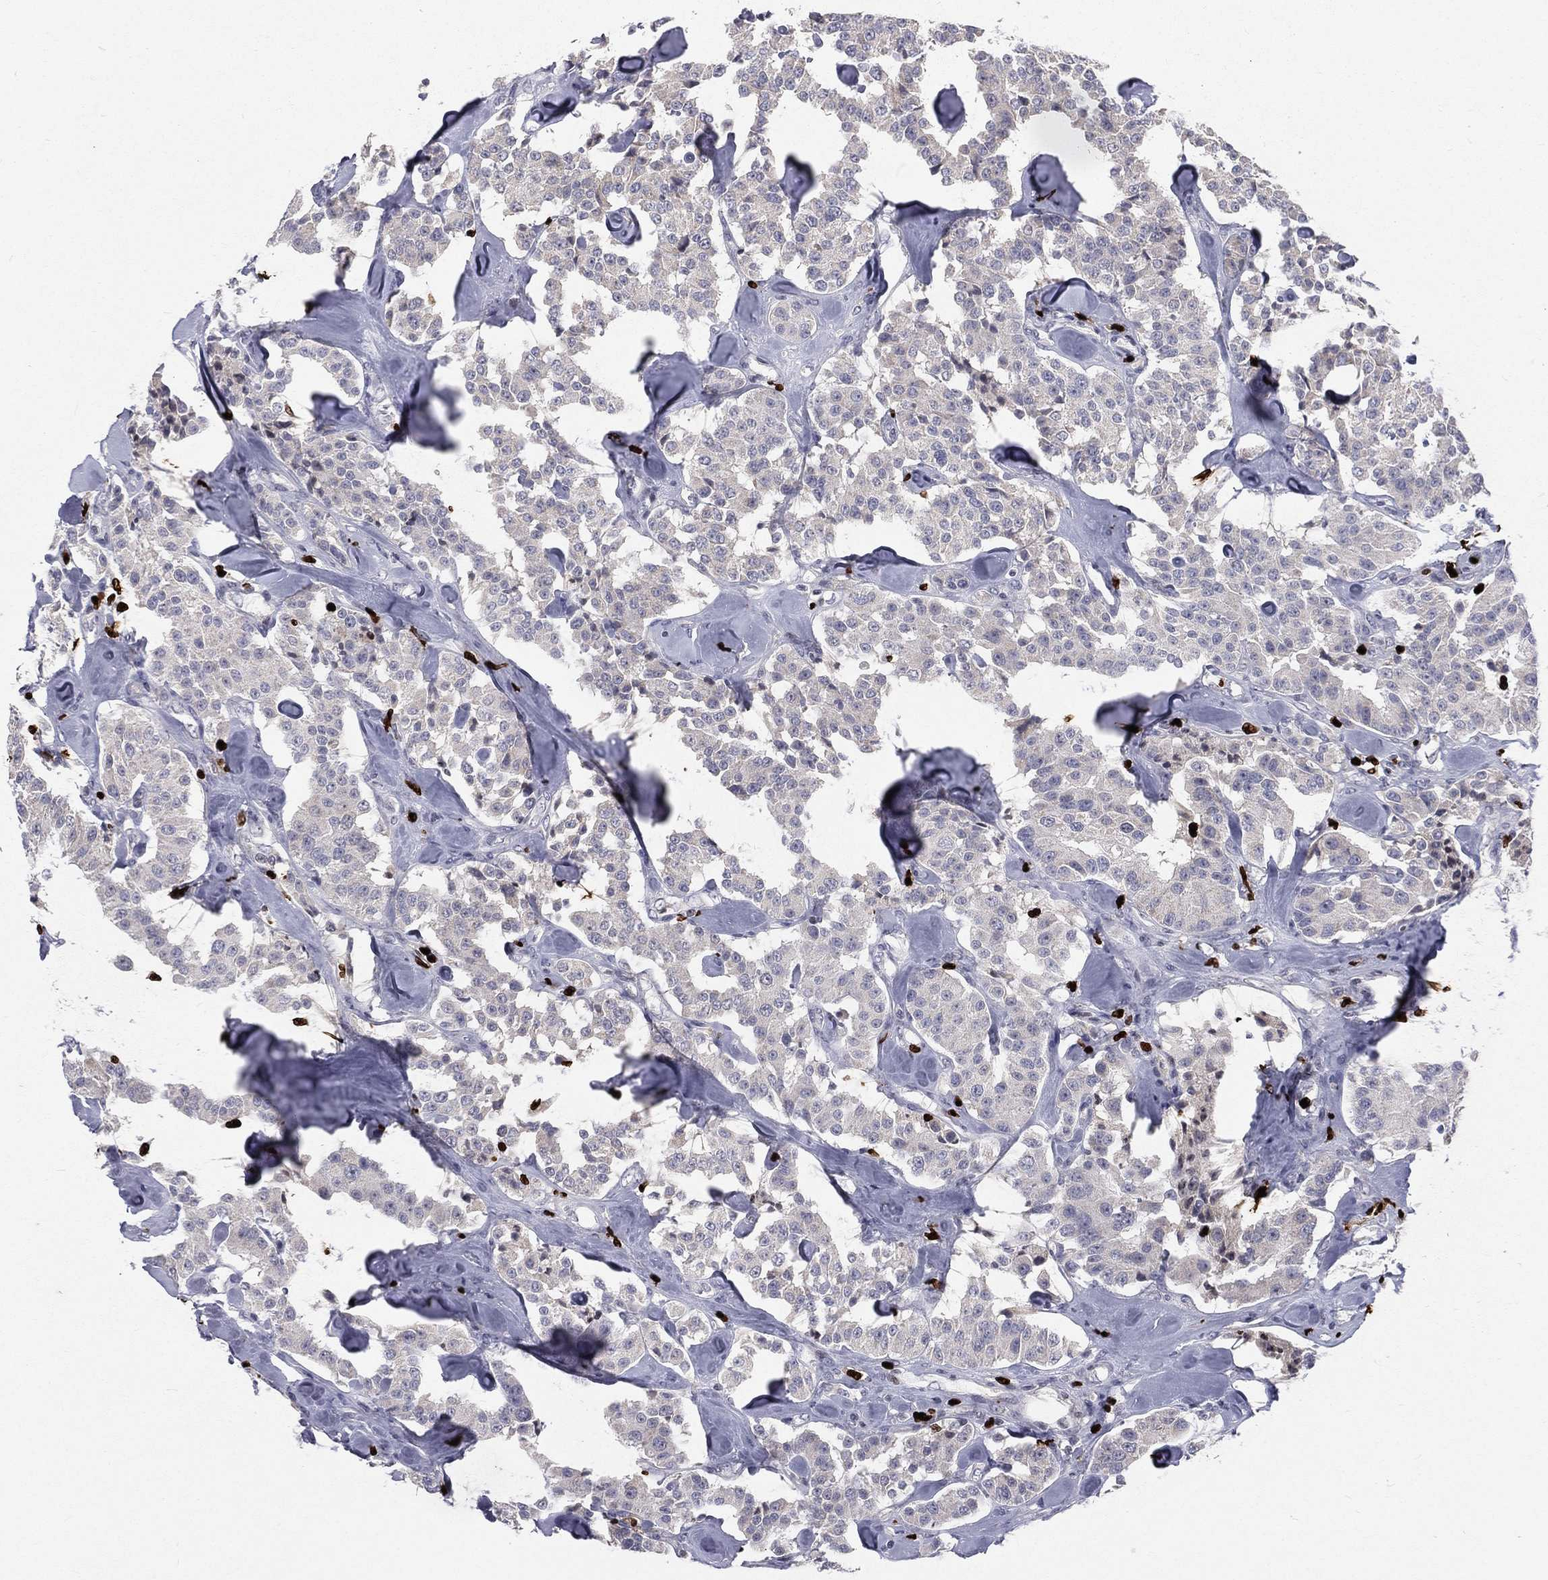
{"staining": {"intensity": "negative", "quantity": "none", "location": "none"}, "tissue": "carcinoid", "cell_type": "Tumor cells", "image_type": "cancer", "snomed": [{"axis": "morphology", "description": "Carcinoid, malignant, NOS"}, {"axis": "topography", "description": "Pancreas"}], "caption": "Histopathology image shows no protein staining in tumor cells of malignant carcinoid tissue. The staining was performed using DAB to visualize the protein expression in brown, while the nuclei were stained in blue with hematoxylin (Magnification: 20x).", "gene": "MNDA", "patient": {"sex": "male", "age": 41}}